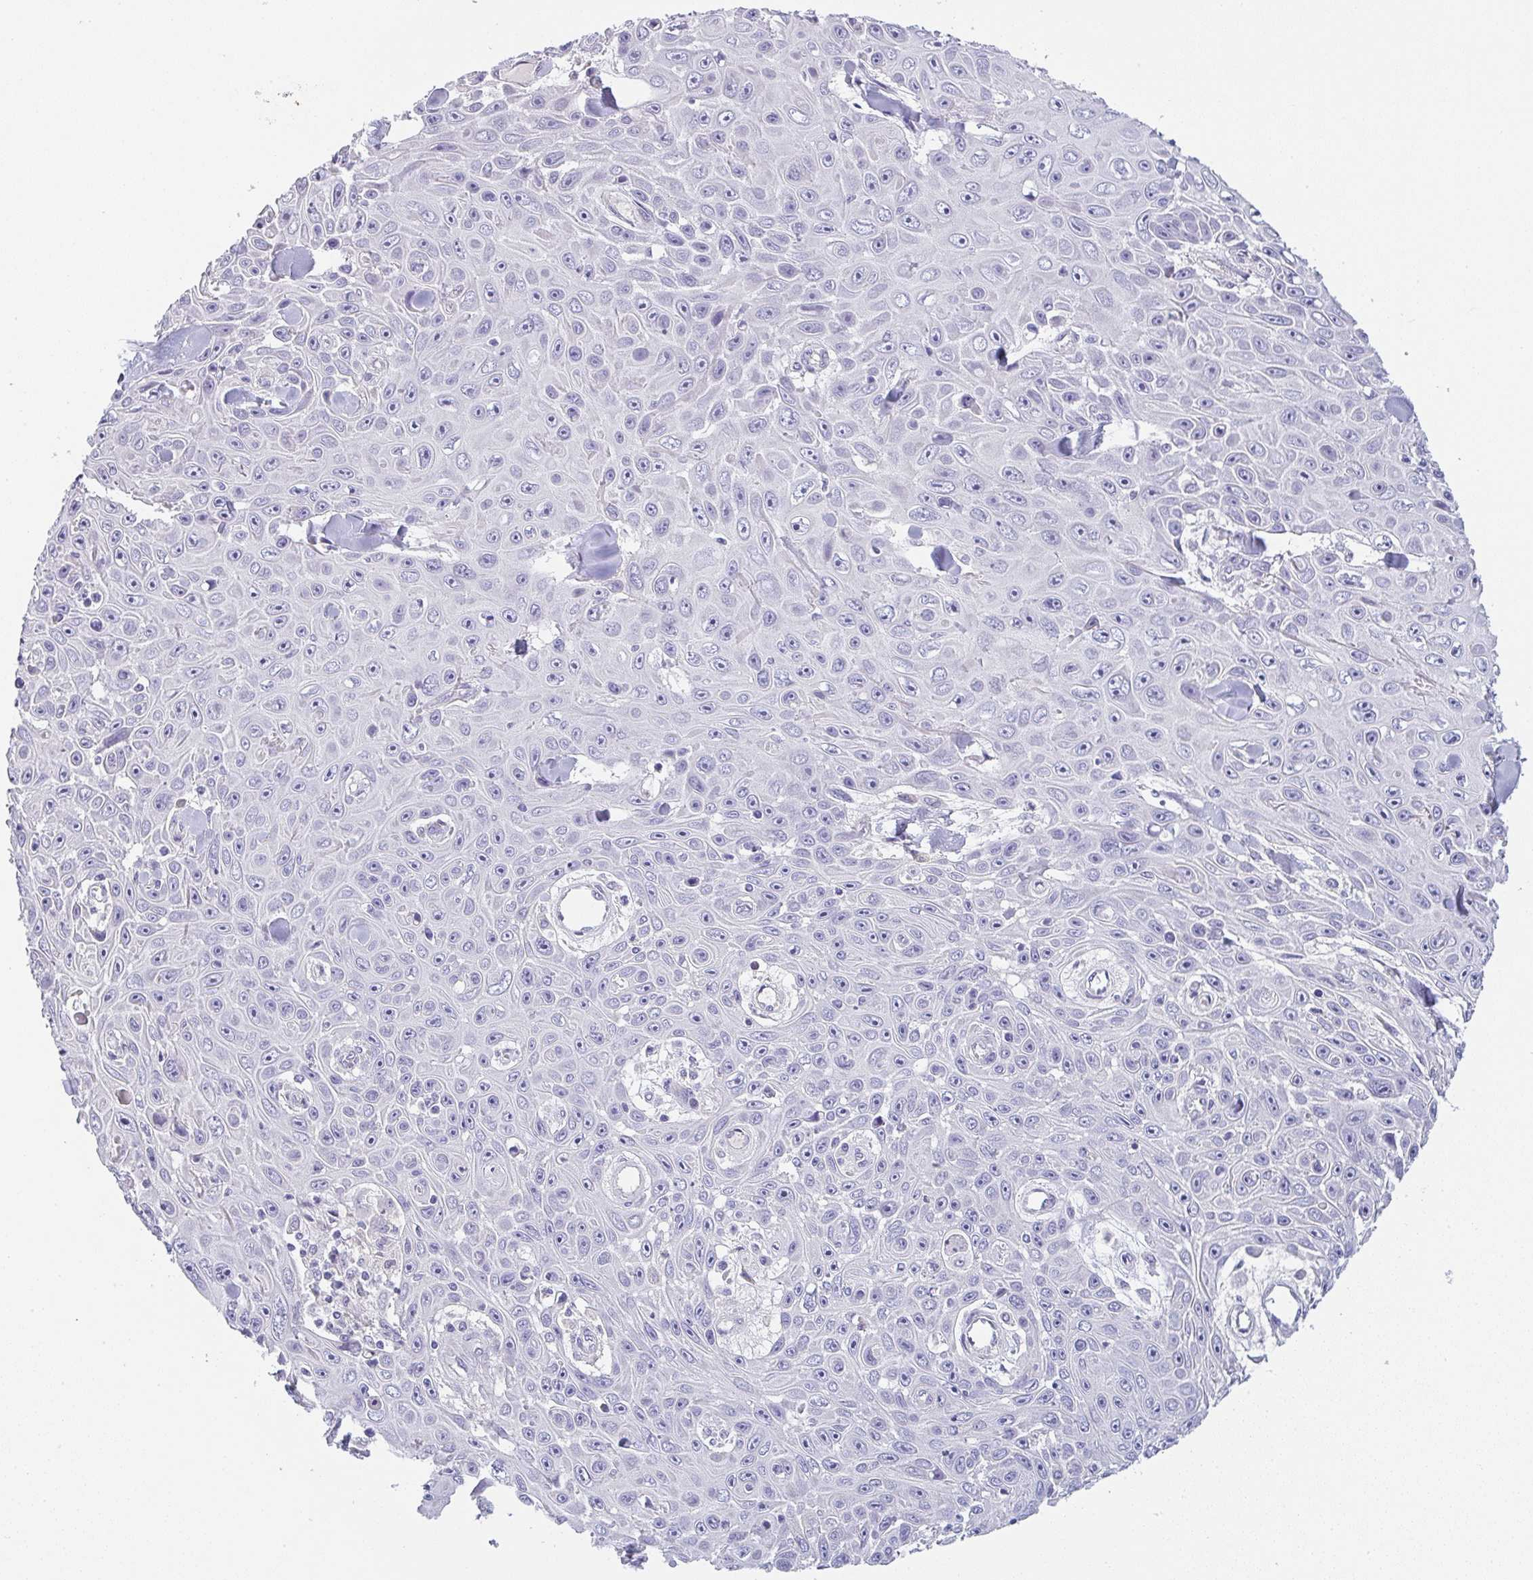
{"staining": {"intensity": "negative", "quantity": "none", "location": "none"}, "tissue": "skin cancer", "cell_type": "Tumor cells", "image_type": "cancer", "snomed": [{"axis": "morphology", "description": "Squamous cell carcinoma, NOS"}, {"axis": "topography", "description": "Skin"}], "caption": "Immunohistochemical staining of human squamous cell carcinoma (skin) demonstrates no significant positivity in tumor cells.", "gene": "LPAR4", "patient": {"sex": "male", "age": 82}}